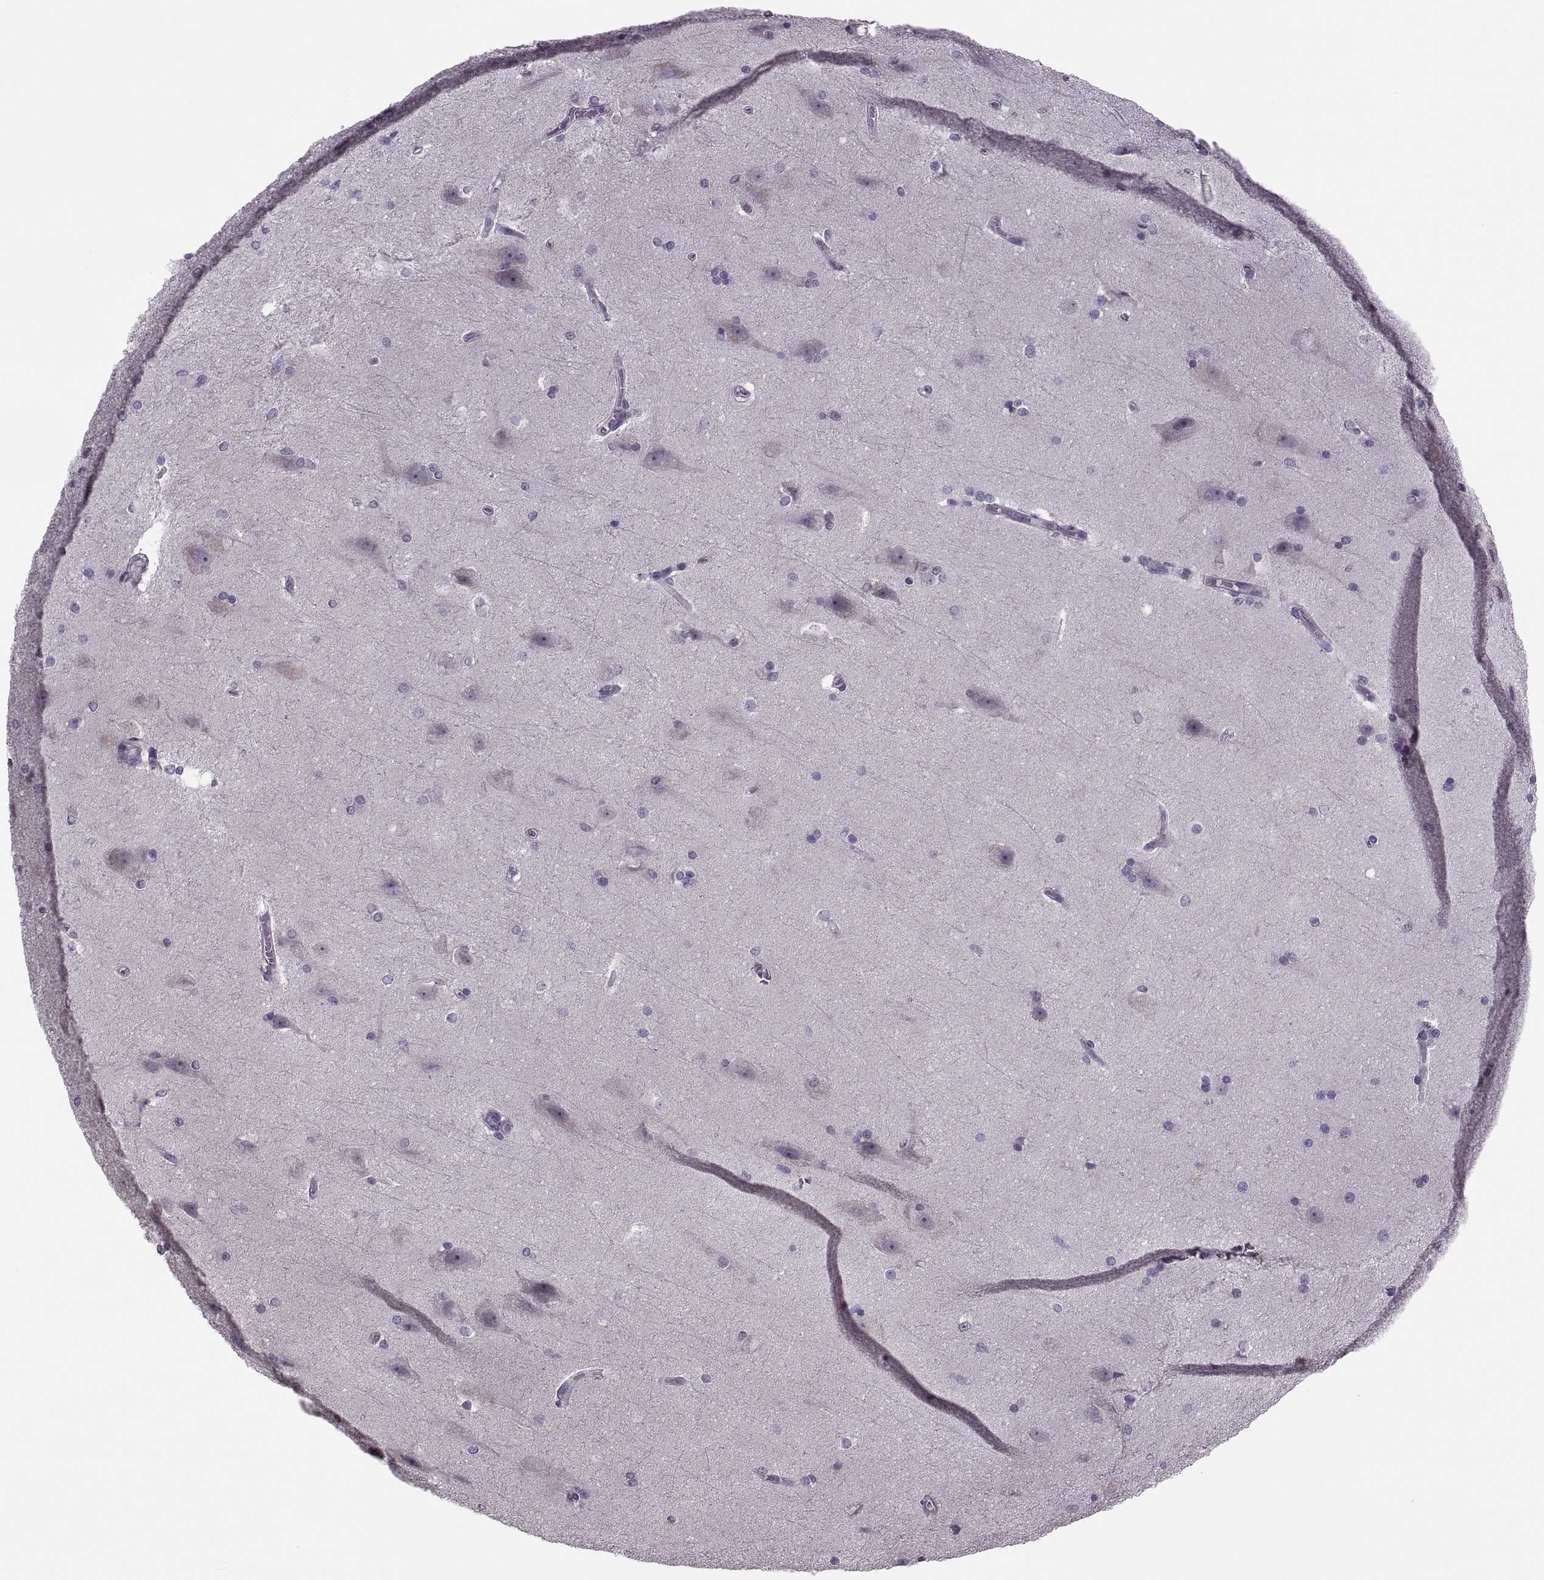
{"staining": {"intensity": "negative", "quantity": "none", "location": "none"}, "tissue": "hippocampus", "cell_type": "Glial cells", "image_type": "normal", "snomed": [{"axis": "morphology", "description": "Normal tissue, NOS"}, {"axis": "topography", "description": "Cerebral cortex"}, {"axis": "topography", "description": "Hippocampus"}], "caption": "Human hippocampus stained for a protein using immunohistochemistry displays no positivity in glial cells.", "gene": "PRSS54", "patient": {"sex": "female", "age": 19}}